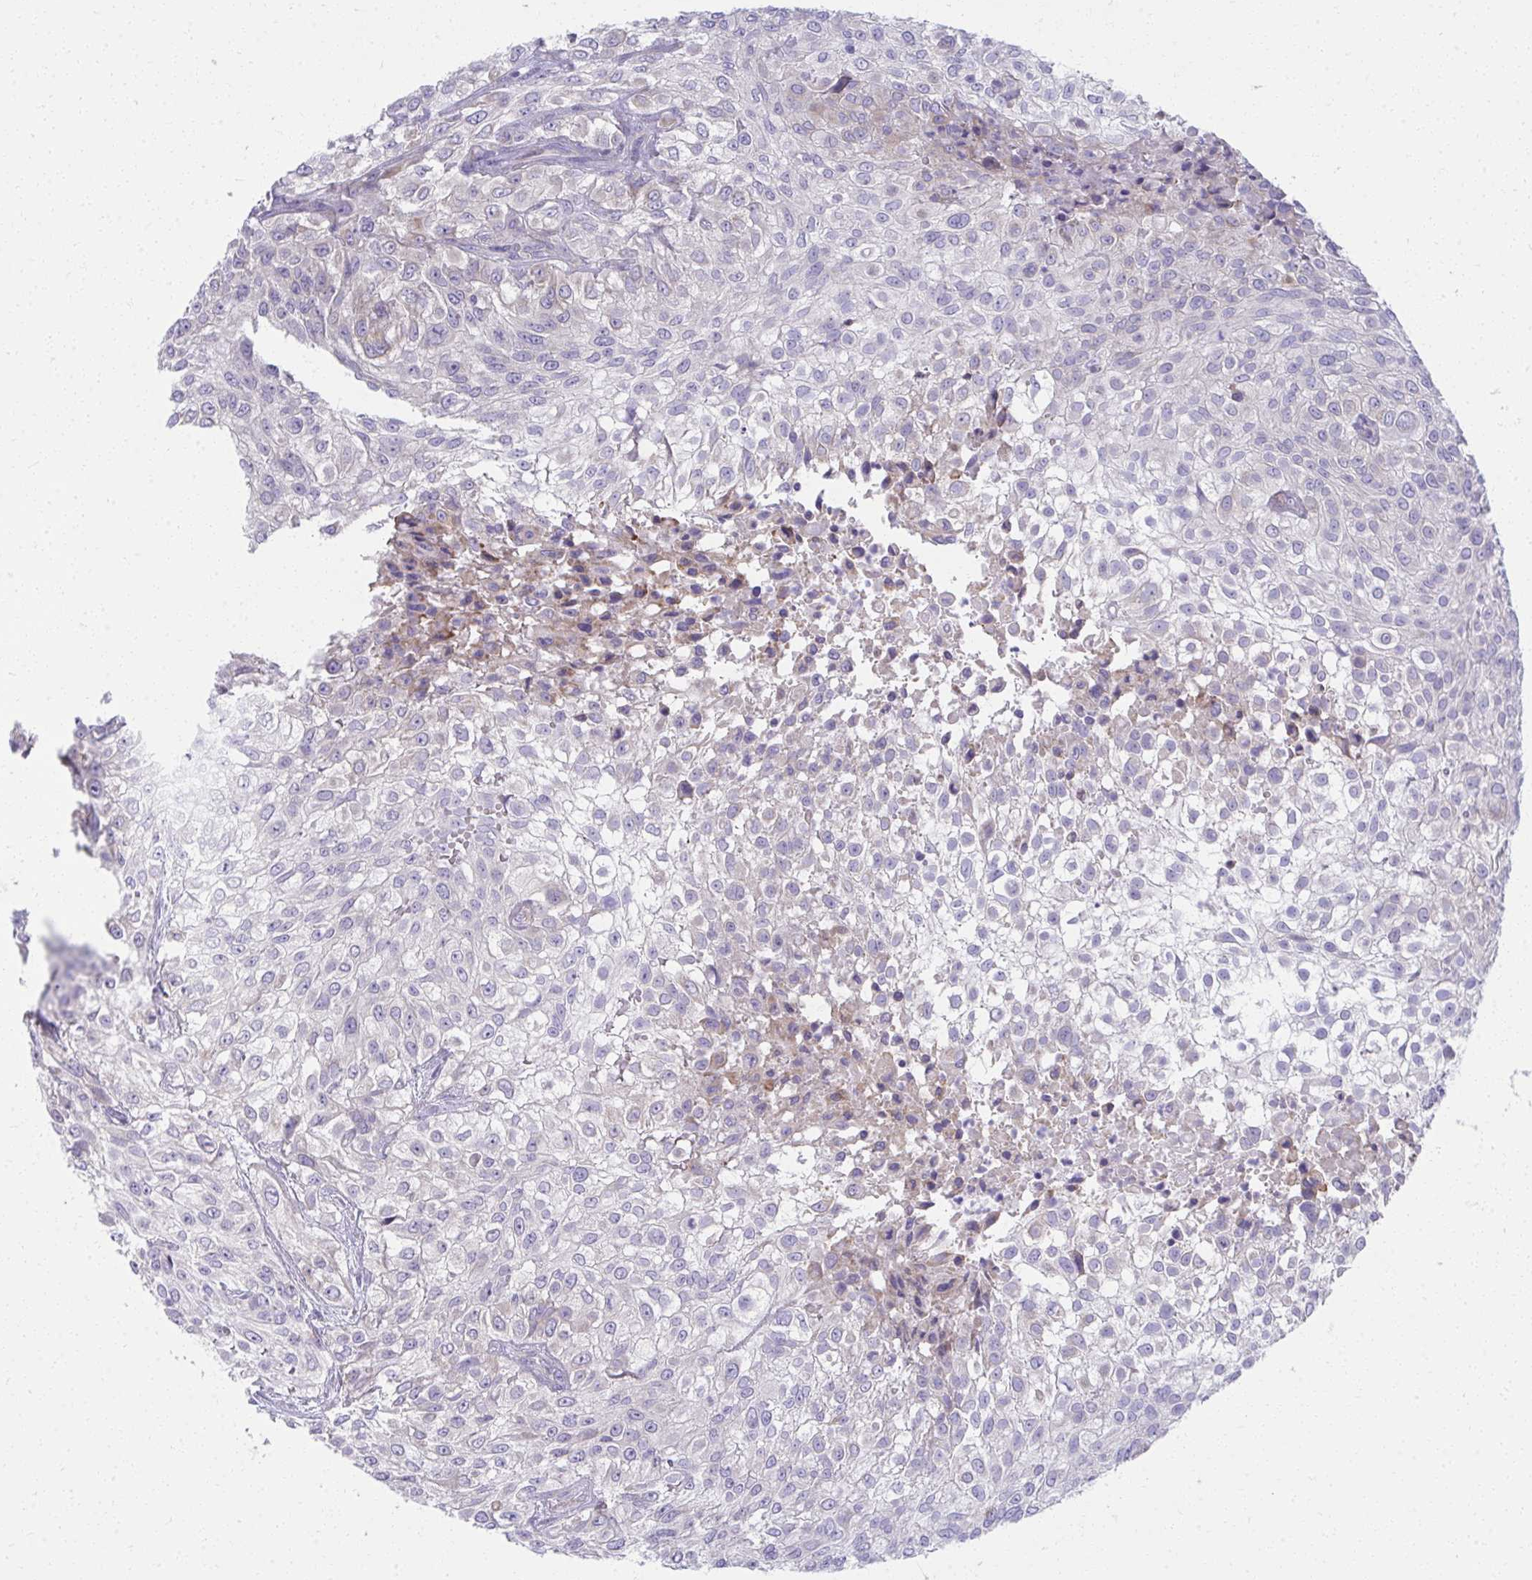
{"staining": {"intensity": "negative", "quantity": "none", "location": "none"}, "tissue": "urothelial cancer", "cell_type": "Tumor cells", "image_type": "cancer", "snomed": [{"axis": "morphology", "description": "Urothelial carcinoma, High grade"}, {"axis": "topography", "description": "Urinary bladder"}], "caption": "DAB (3,3'-diaminobenzidine) immunohistochemical staining of human urothelial cancer reveals no significant positivity in tumor cells. Brightfield microscopy of immunohistochemistry (IHC) stained with DAB (brown) and hematoxylin (blue), captured at high magnification.", "gene": "FASLG", "patient": {"sex": "male", "age": 56}}